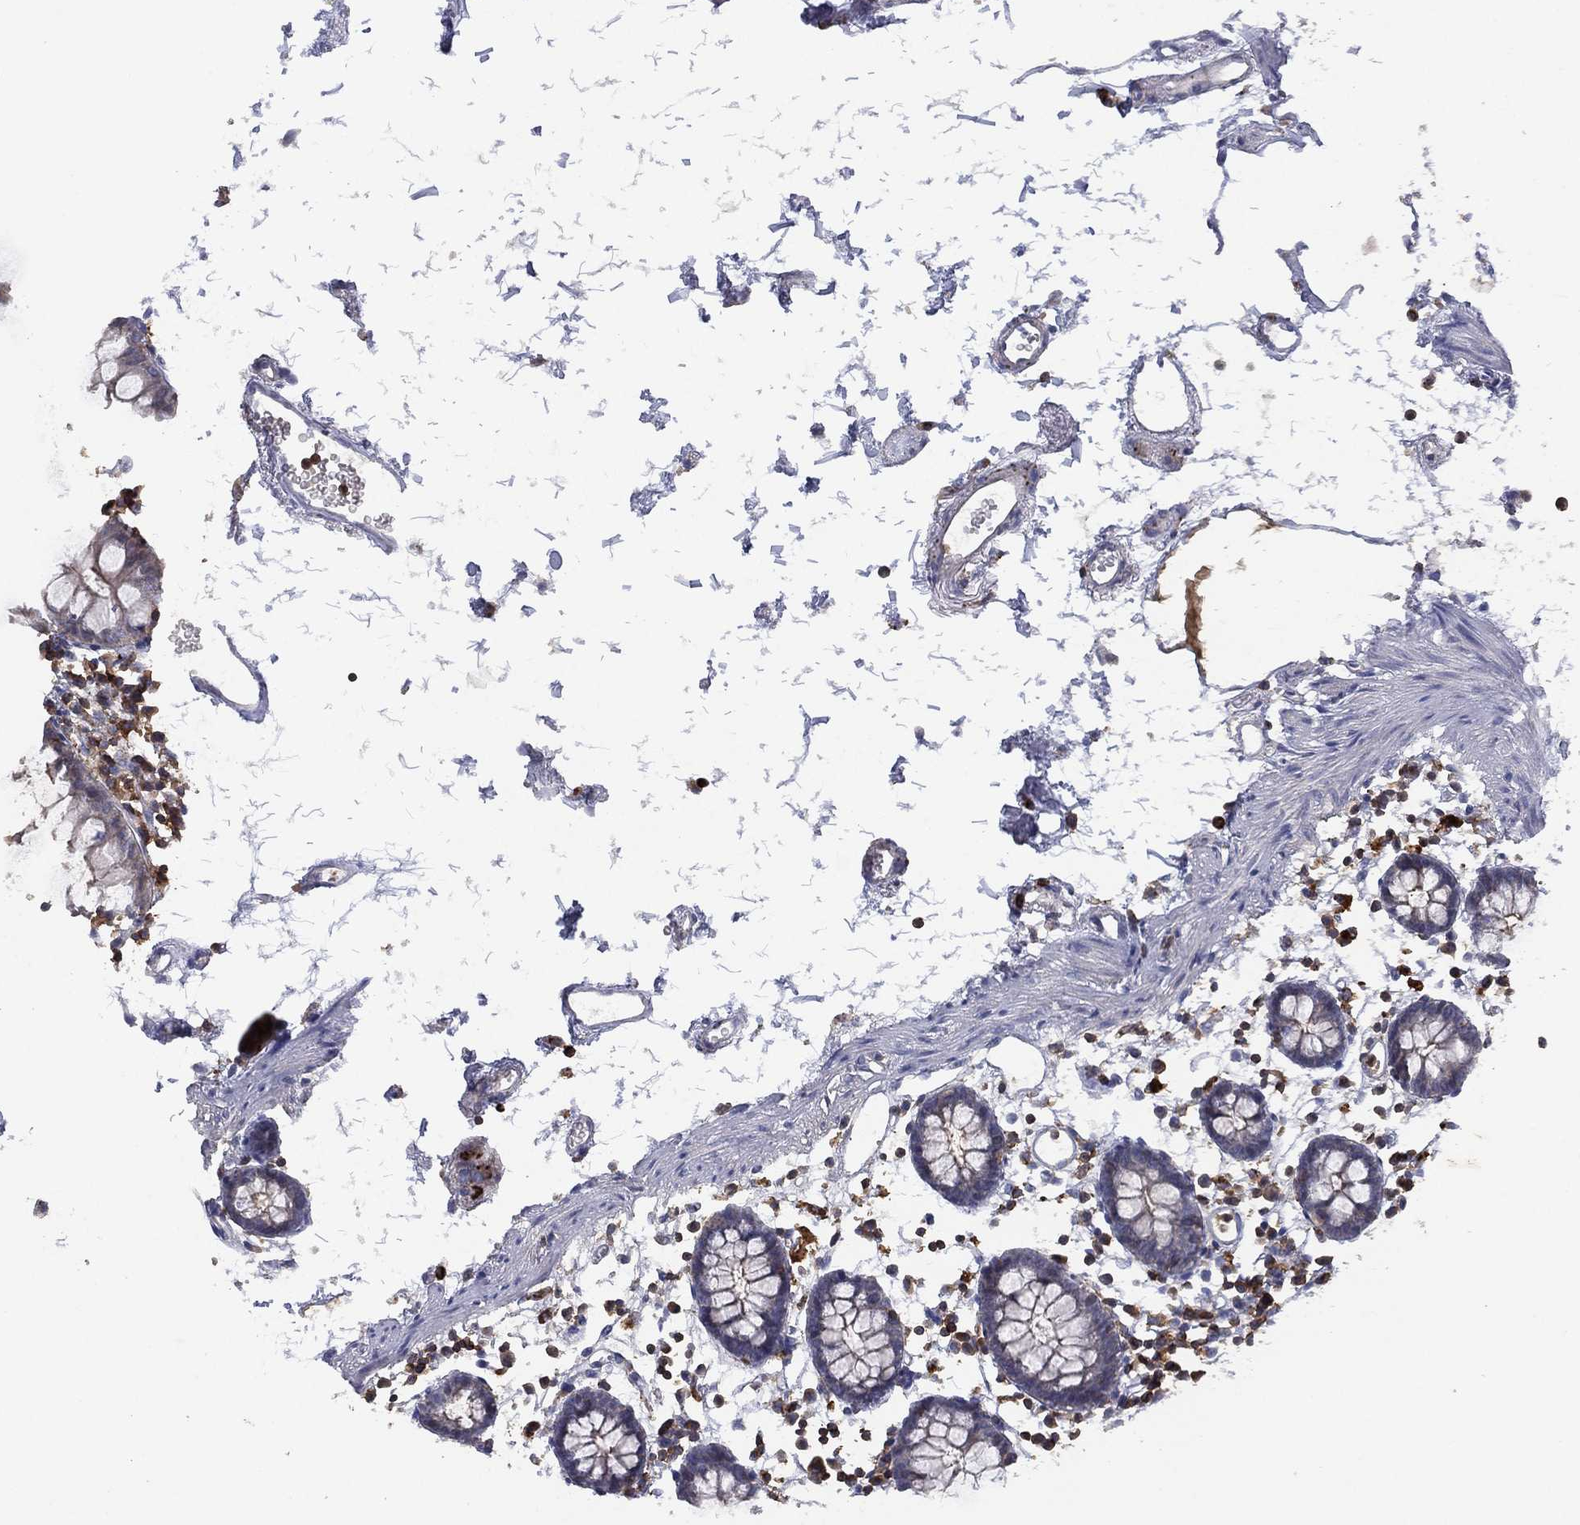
{"staining": {"intensity": "negative", "quantity": "none", "location": "none"}, "tissue": "colon", "cell_type": "Endothelial cells", "image_type": "normal", "snomed": [{"axis": "morphology", "description": "Normal tissue, NOS"}, {"axis": "topography", "description": "Colon"}], "caption": "The histopathology image demonstrates no staining of endothelial cells in benign colon. Nuclei are stained in blue.", "gene": "DOCK8", "patient": {"sex": "female", "age": 84}}